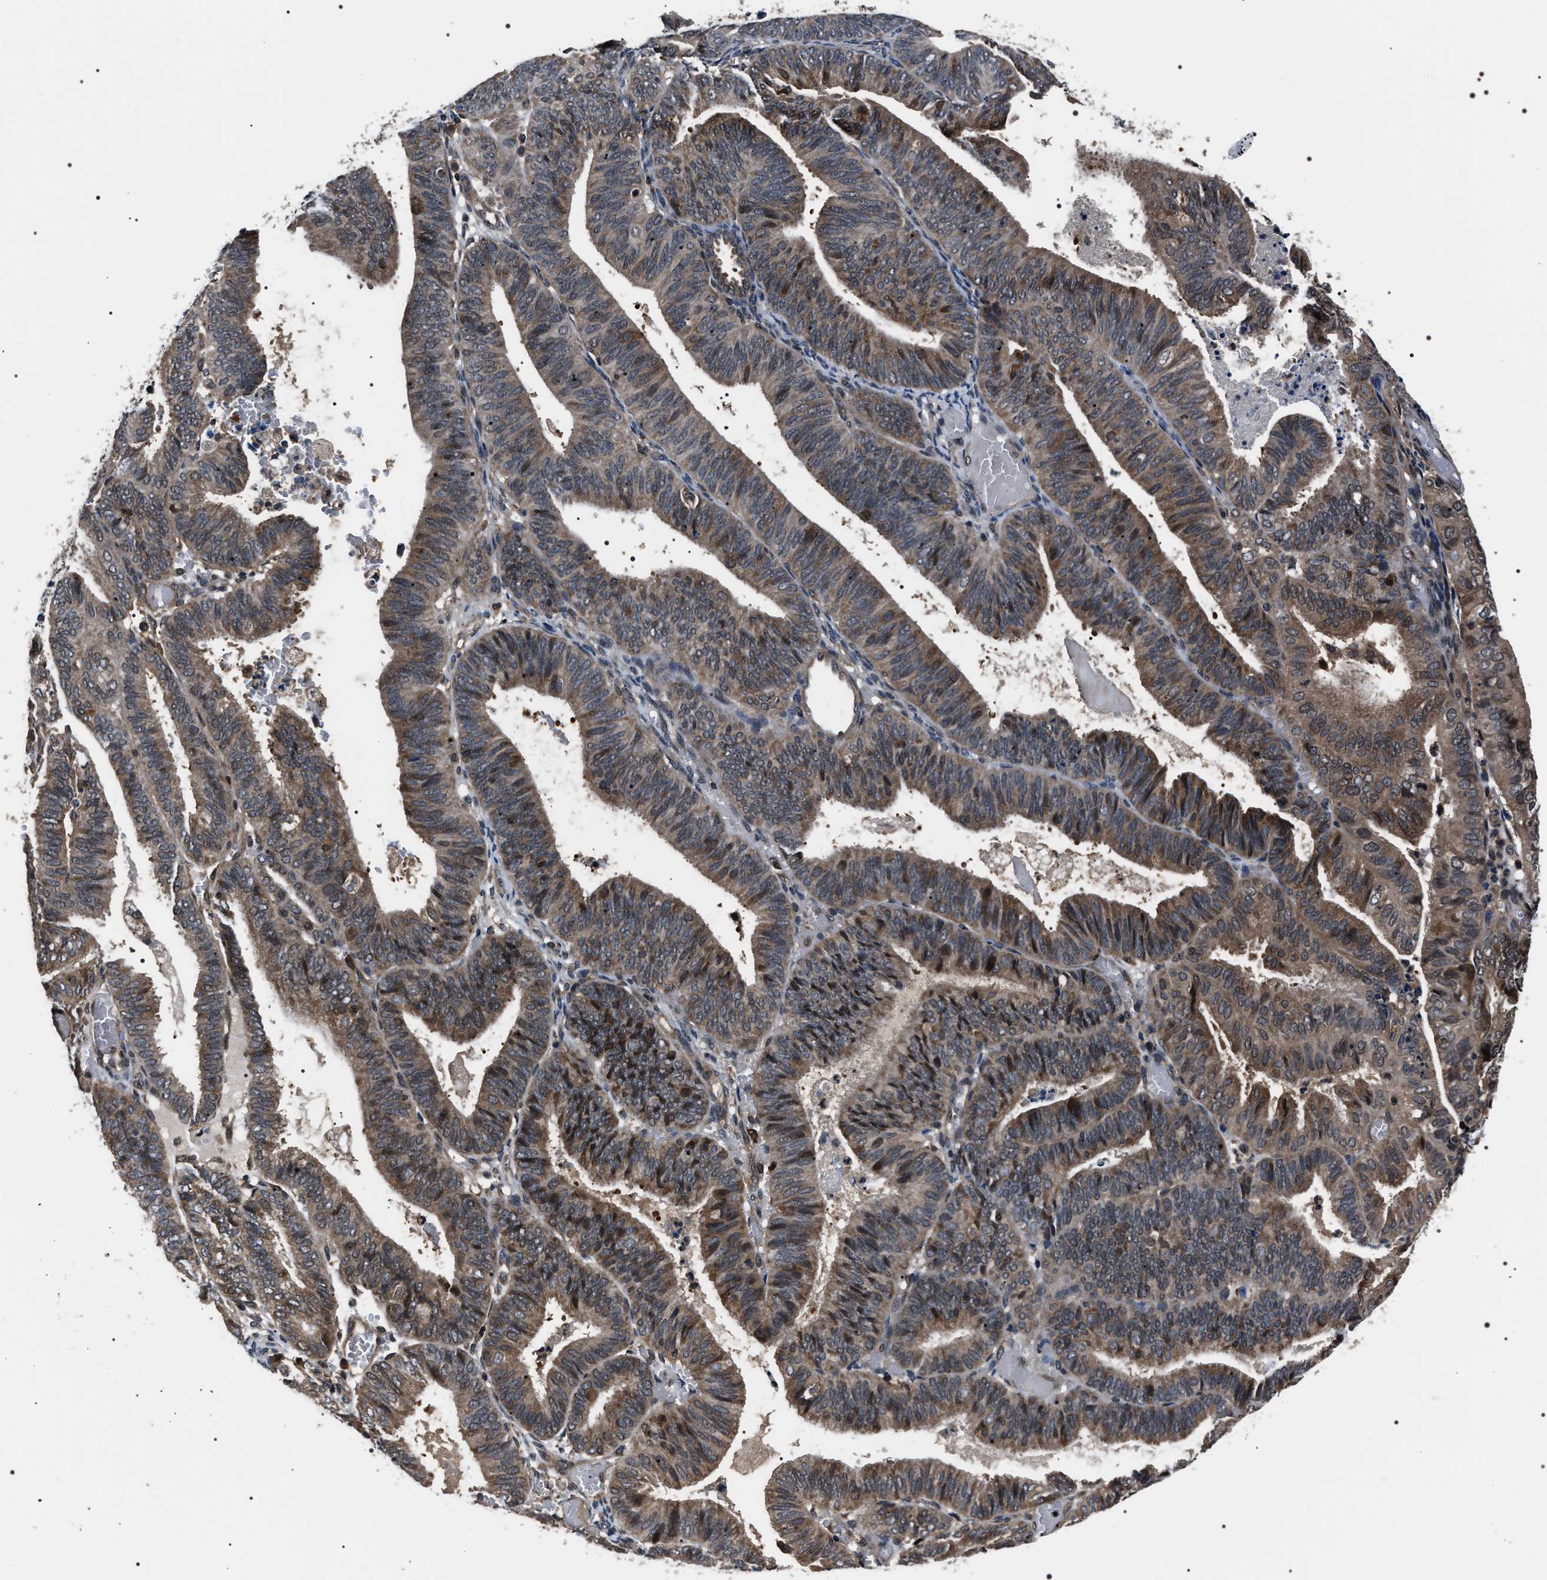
{"staining": {"intensity": "moderate", "quantity": ">75%", "location": "cytoplasmic/membranous,nuclear"}, "tissue": "endometrial cancer", "cell_type": "Tumor cells", "image_type": "cancer", "snomed": [{"axis": "morphology", "description": "Adenocarcinoma, NOS"}, {"axis": "topography", "description": "Uterus"}], "caption": "A brown stain highlights moderate cytoplasmic/membranous and nuclear positivity of a protein in human endometrial cancer tumor cells. (IHC, brightfield microscopy, high magnification).", "gene": "SIPA1", "patient": {"sex": "female", "age": 60}}